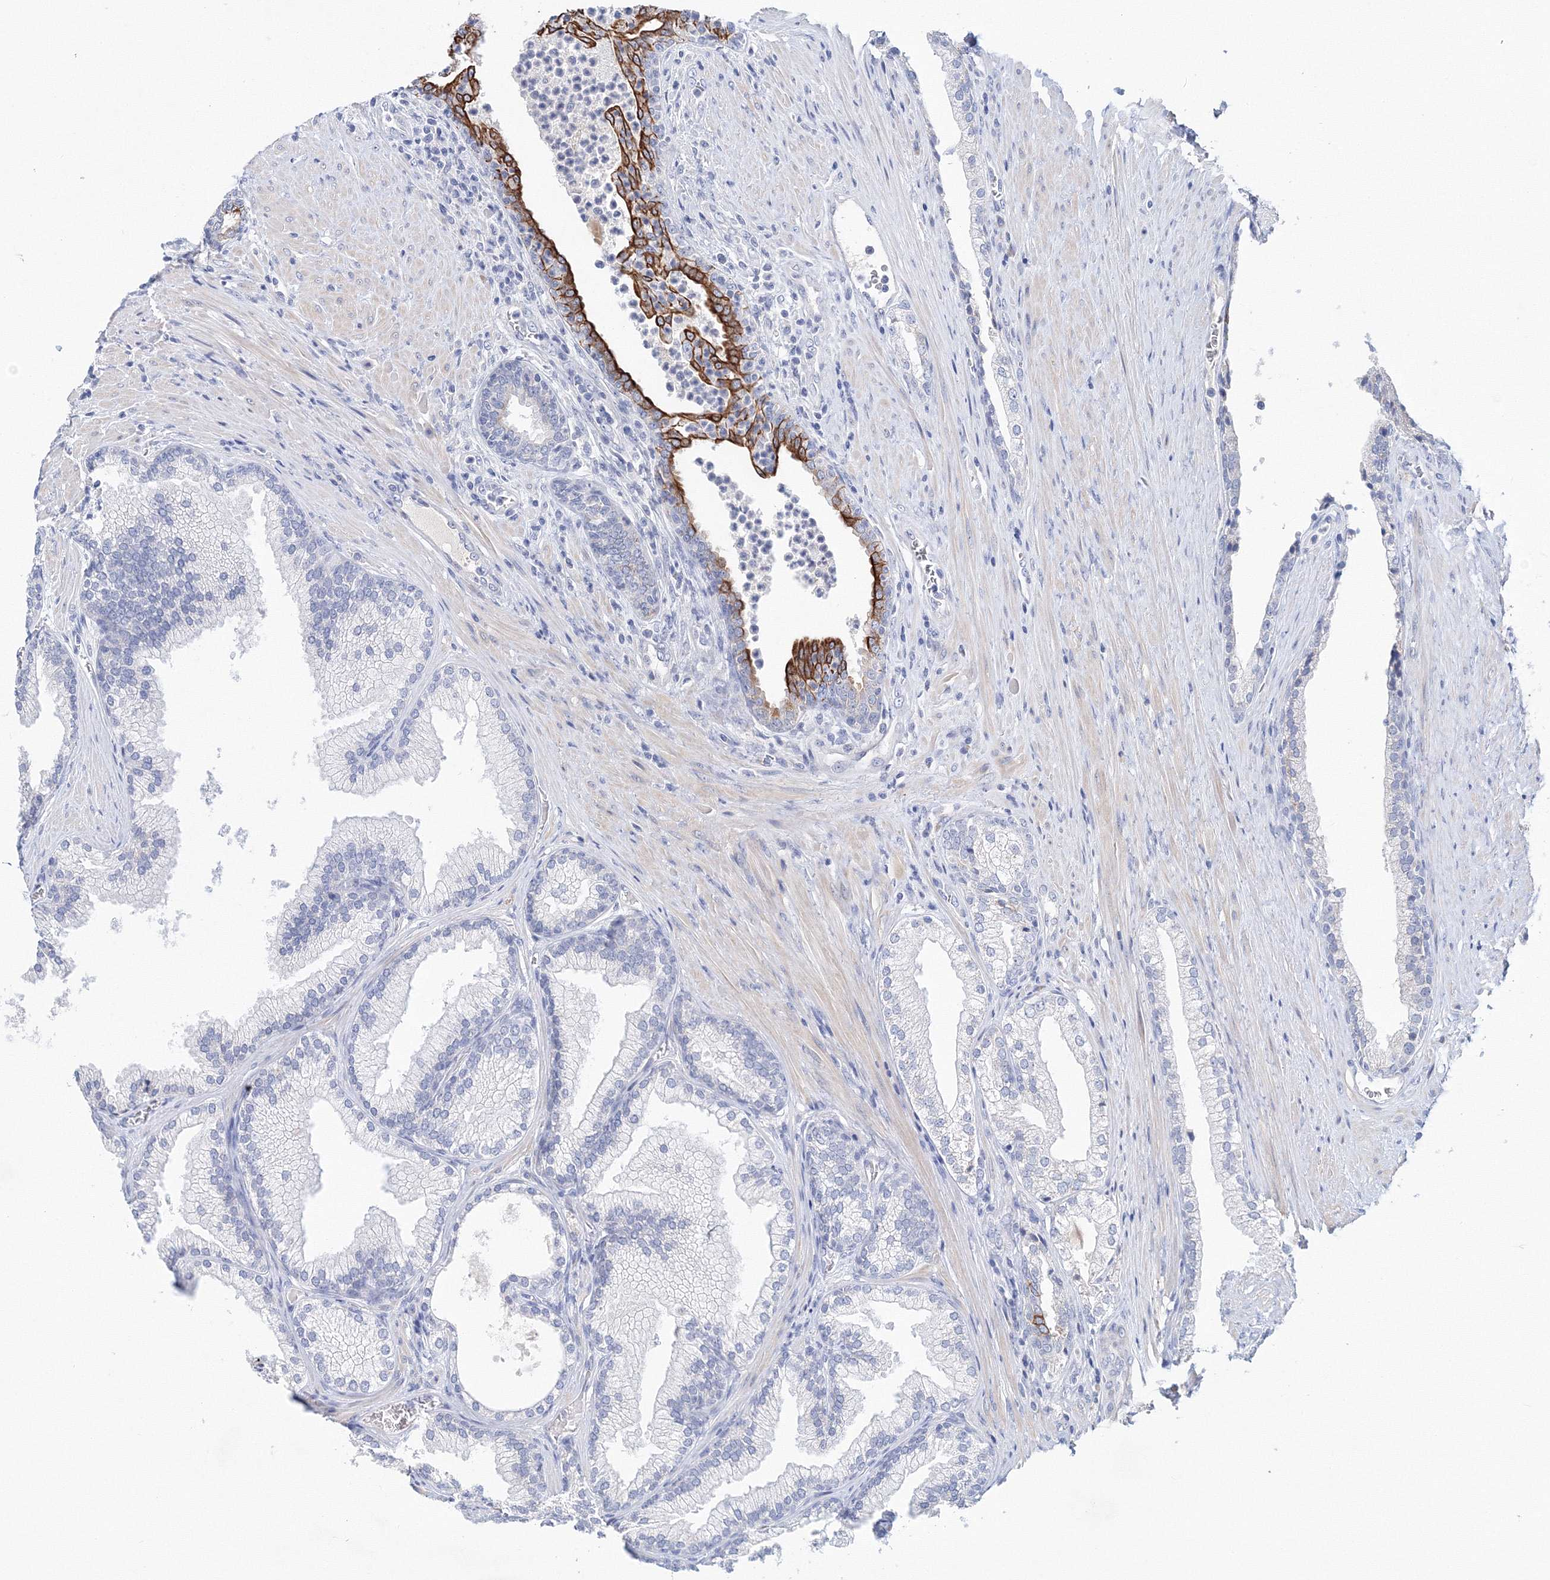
{"staining": {"intensity": "strong", "quantity": "<25%", "location": "cytoplasmic/membranous"}, "tissue": "prostate", "cell_type": "Glandular cells", "image_type": "normal", "snomed": [{"axis": "morphology", "description": "Normal tissue, NOS"}, {"axis": "topography", "description": "Prostate"}], "caption": "Immunohistochemical staining of normal prostate demonstrates medium levels of strong cytoplasmic/membranous expression in approximately <25% of glandular cells.", "gene": "LRRIQ4", "patient": {"sex": "male", "age": 76}}